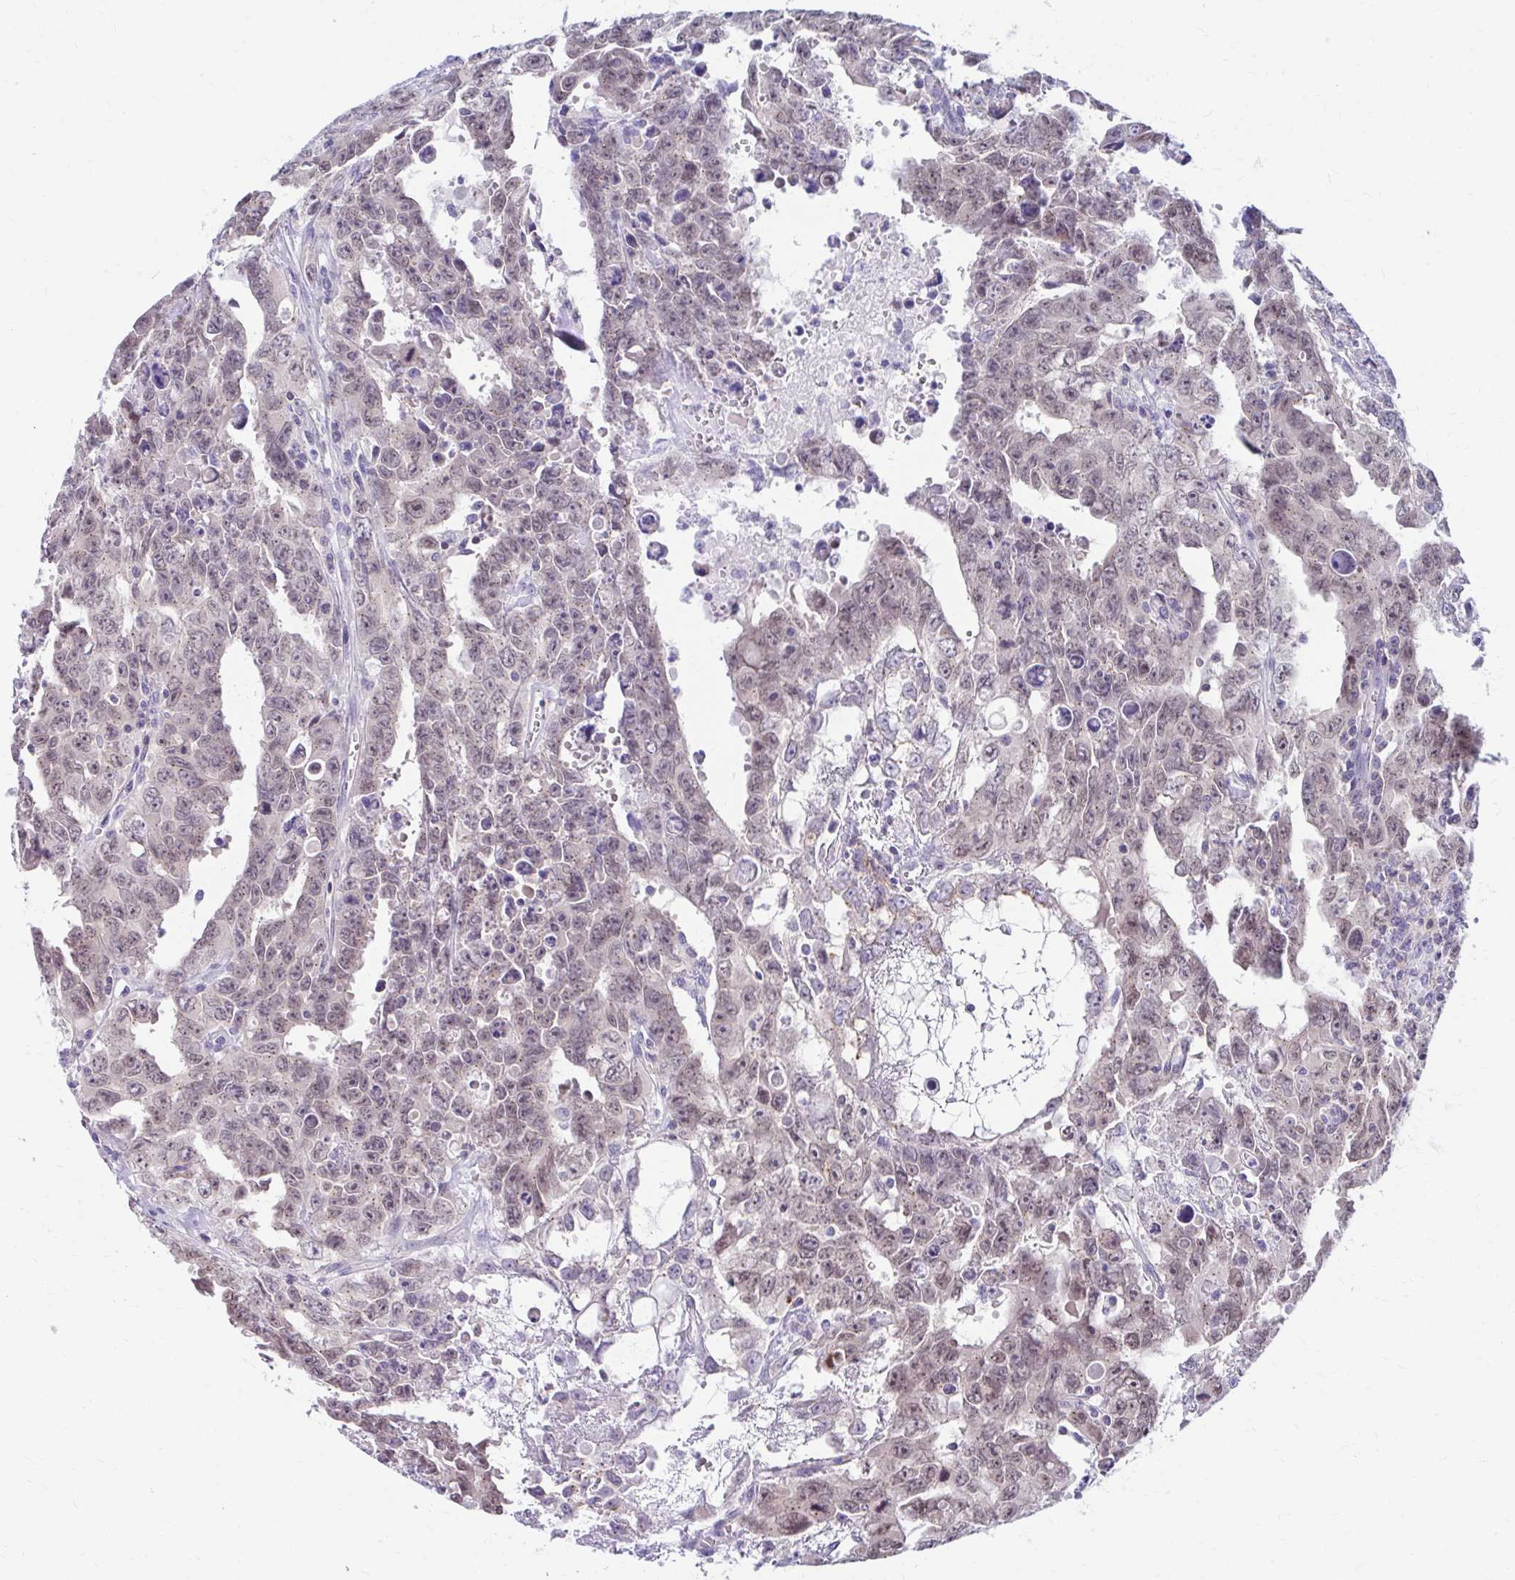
{"staining": {"intensity": "weak", "quantity": ">75%", "location": "nuclear"}, "tissue": "testis cancer", "cell_type": "Tumor cells", "image_type": "cancer", "snomed": [{"axis": "morphology", "description": "Carcinoma, Embryonal, NOS"}, {"axis": "topography", "description": "Testis"}], "caption": "IHC photomicrograph of testis cancer stained for a protein (brown), which exhibits low levels of weak nuclear positivity in about >75% of tumor cells.", "gene": "RADIL", "patient": {"sex": "male", "age": 24}}